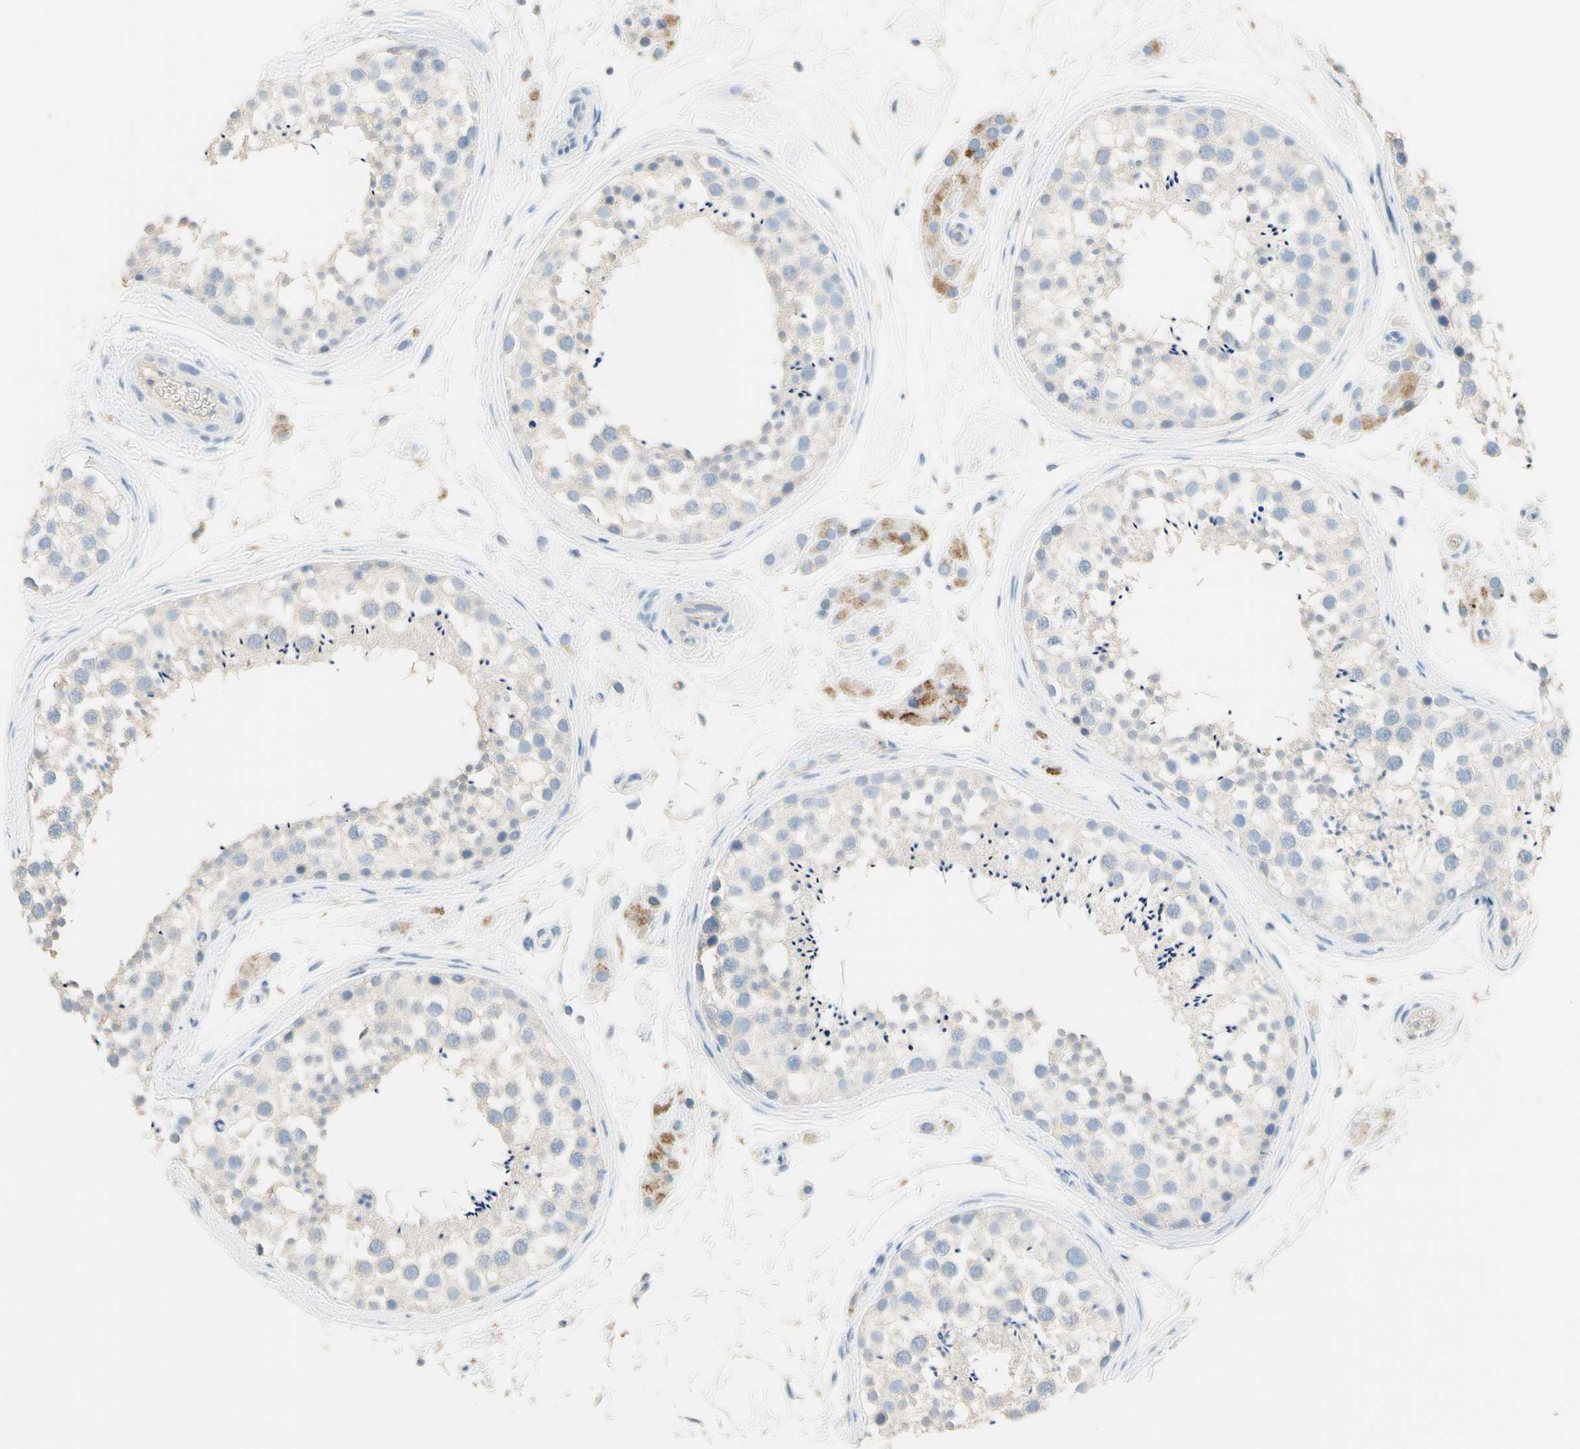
{"staining": {"intensity": "weak", "quantity": "<25%", "location": "cytoplasmic/membranous"}, "tissue": "testis", "cell_type": "Cells in seminiferous ducts", "image_type": "normal", "snomed": [{"axis": "morphology", "description": "Normal tissue, NOS"}, {"axis": "topography", "description": "Testis"}], "caption": "A high-resolution photomicrograph shows IHC staining of unremarkable testis, which demonstrates no significant expression in cells in seminiferous ducts.", "gene": "NECTIN4", "patient": {"sex": "male", "age": 46}}